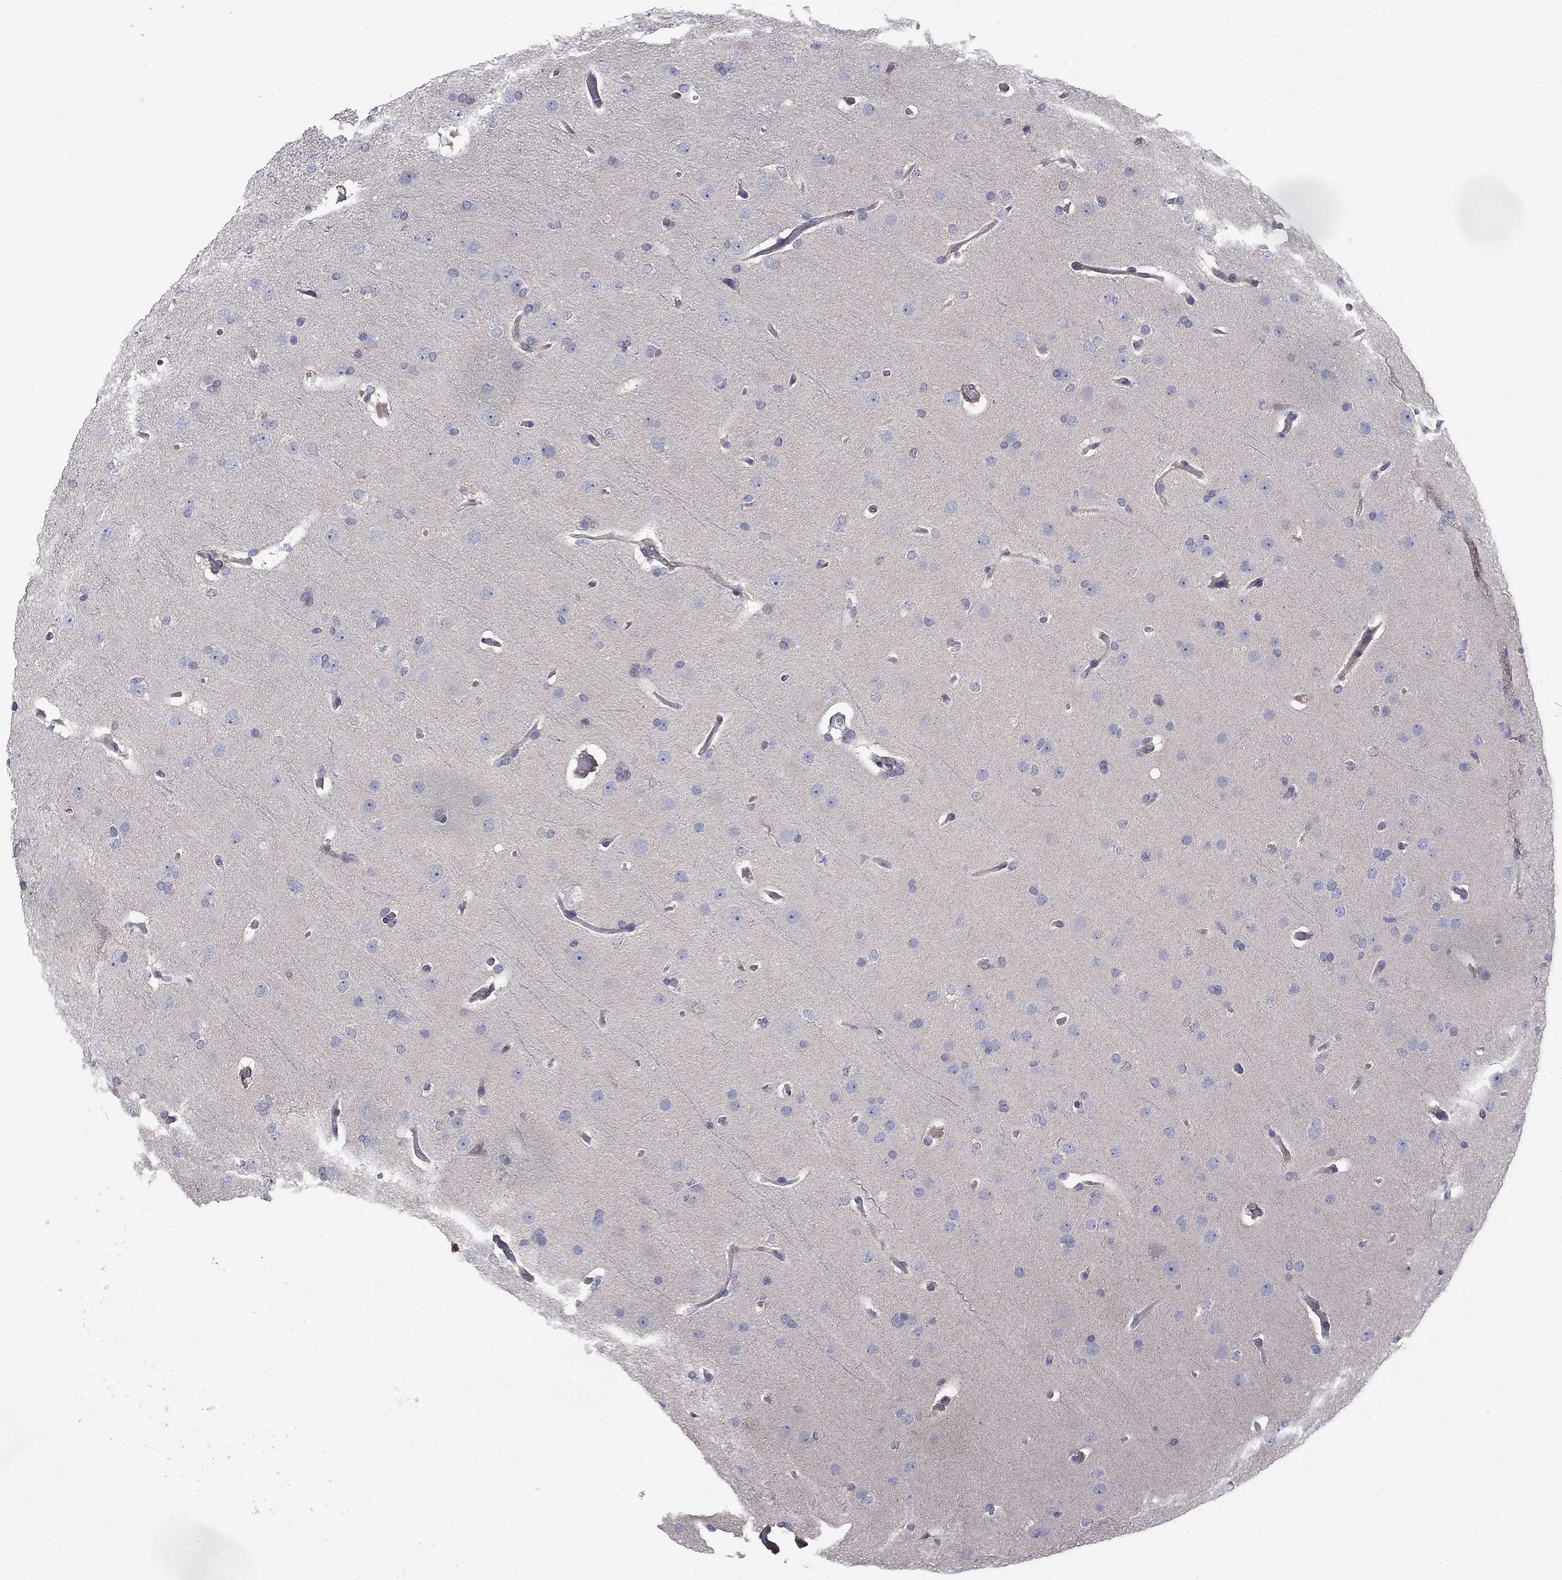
{"staining": {"intensity": "negative", "quantity": "none", "location": "none"}, "tissue": "glioma", "cell_type": "Tumor cells", "image_type": "cancer", "snomed": [{"axis": "morphology", "description": "Glioma, malignant, Low grade"}, {"axis": "topography", "description": "Brain"}], "caption": "Protein analysis of malignant glioma (low-grade) demonstrates no significant staining in tumor cells.", "gene": "GRK7", "patient": {"sex": "male", "age": 41}}